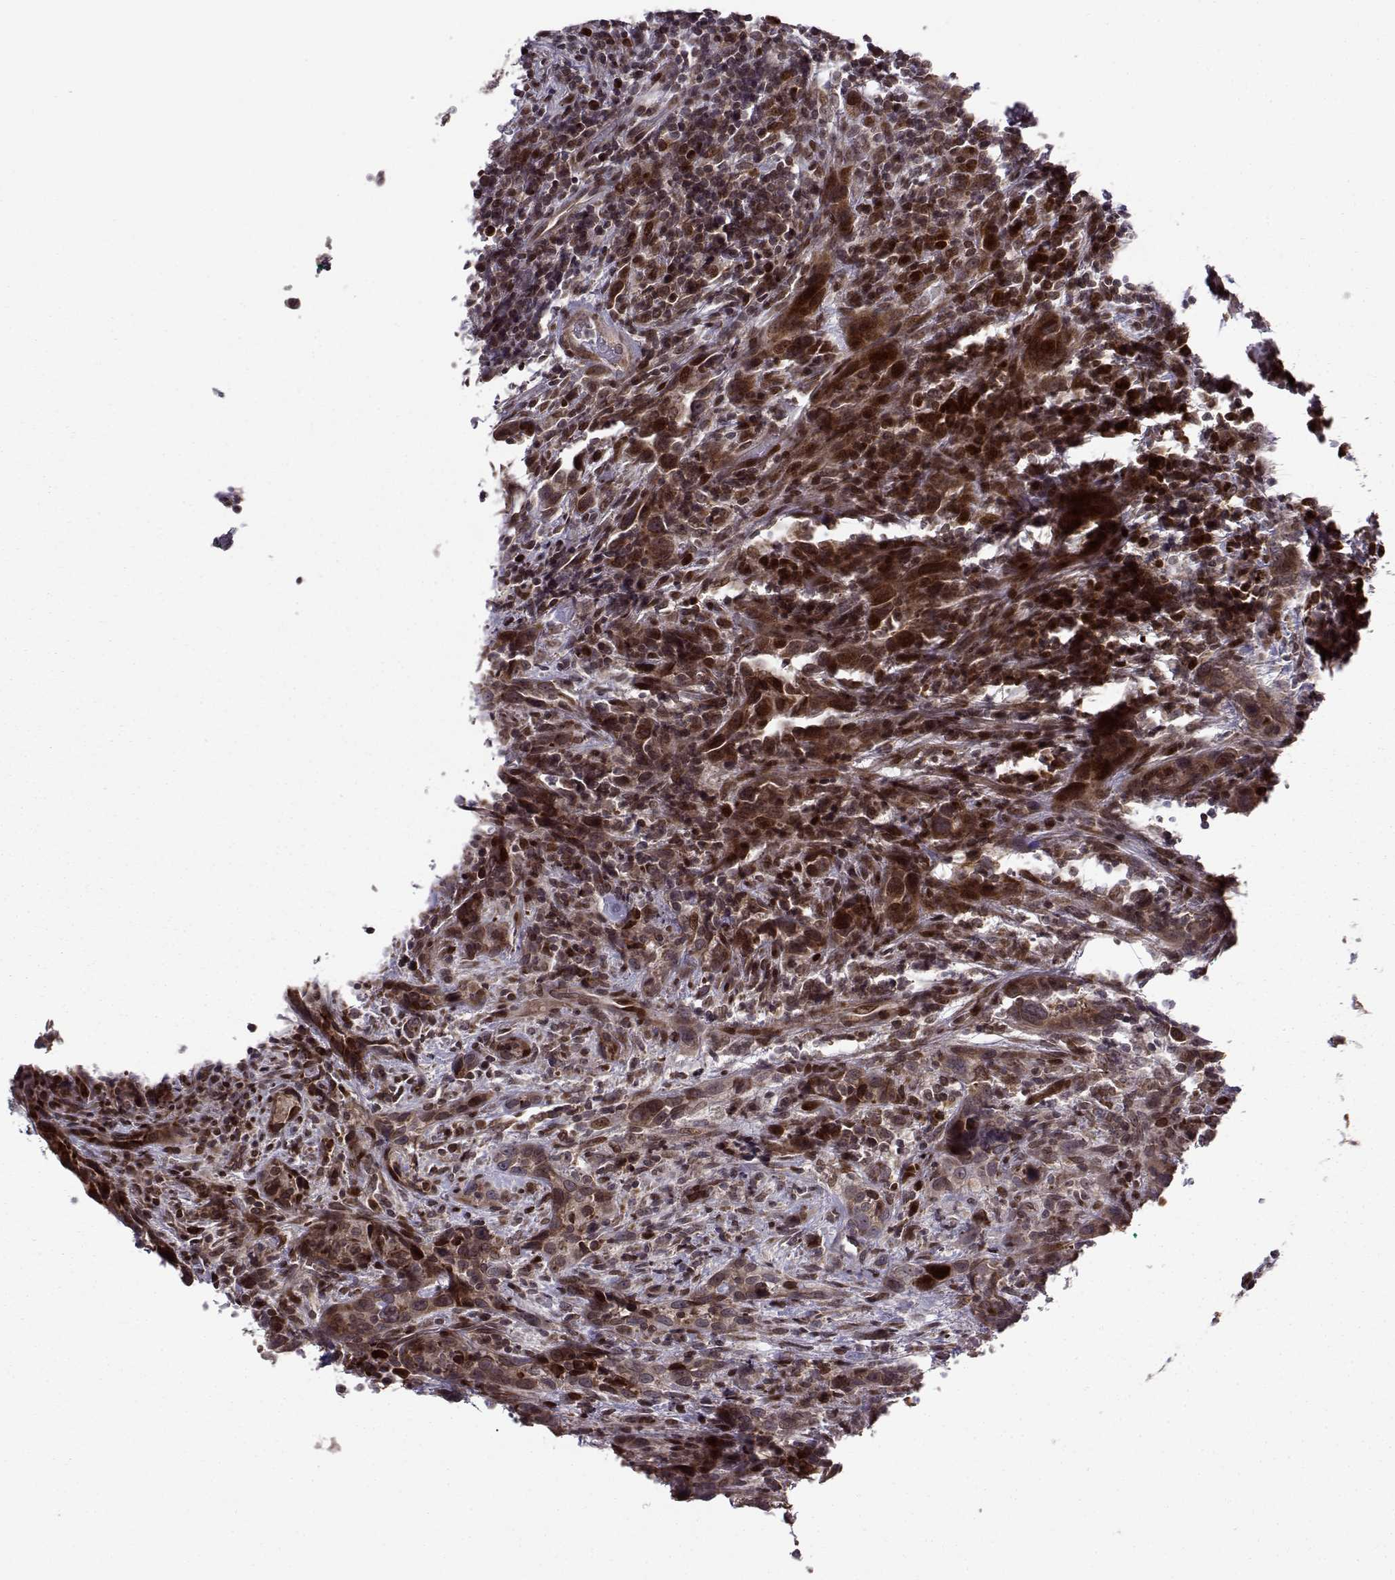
{"staining": {"intensity": "strong", "quantity": ">75%", "location": "cytoplasmic/membranous,nuclear"}, "tissue": "urothelial cancer", "cell_type": "Tumor cells", "image_type": "cancer", "snomed": [{"axis": "morphology", "description": "Urothelial carcinoma, NOS"}, {"axis": "morphology", "description": "Urothelial carcinoma, High grade"}, {"axis": "topography", "description": "Urinary bladder"}], "caption": "Approximately >75% of tumor cells in urothelial cancer display strong cytoplasmic/membranous and nuclear protein expression as visualized by brown immunohistochemical staining.", "gene": "RPL31", "patient": {"sex": "female", "age": 64}}